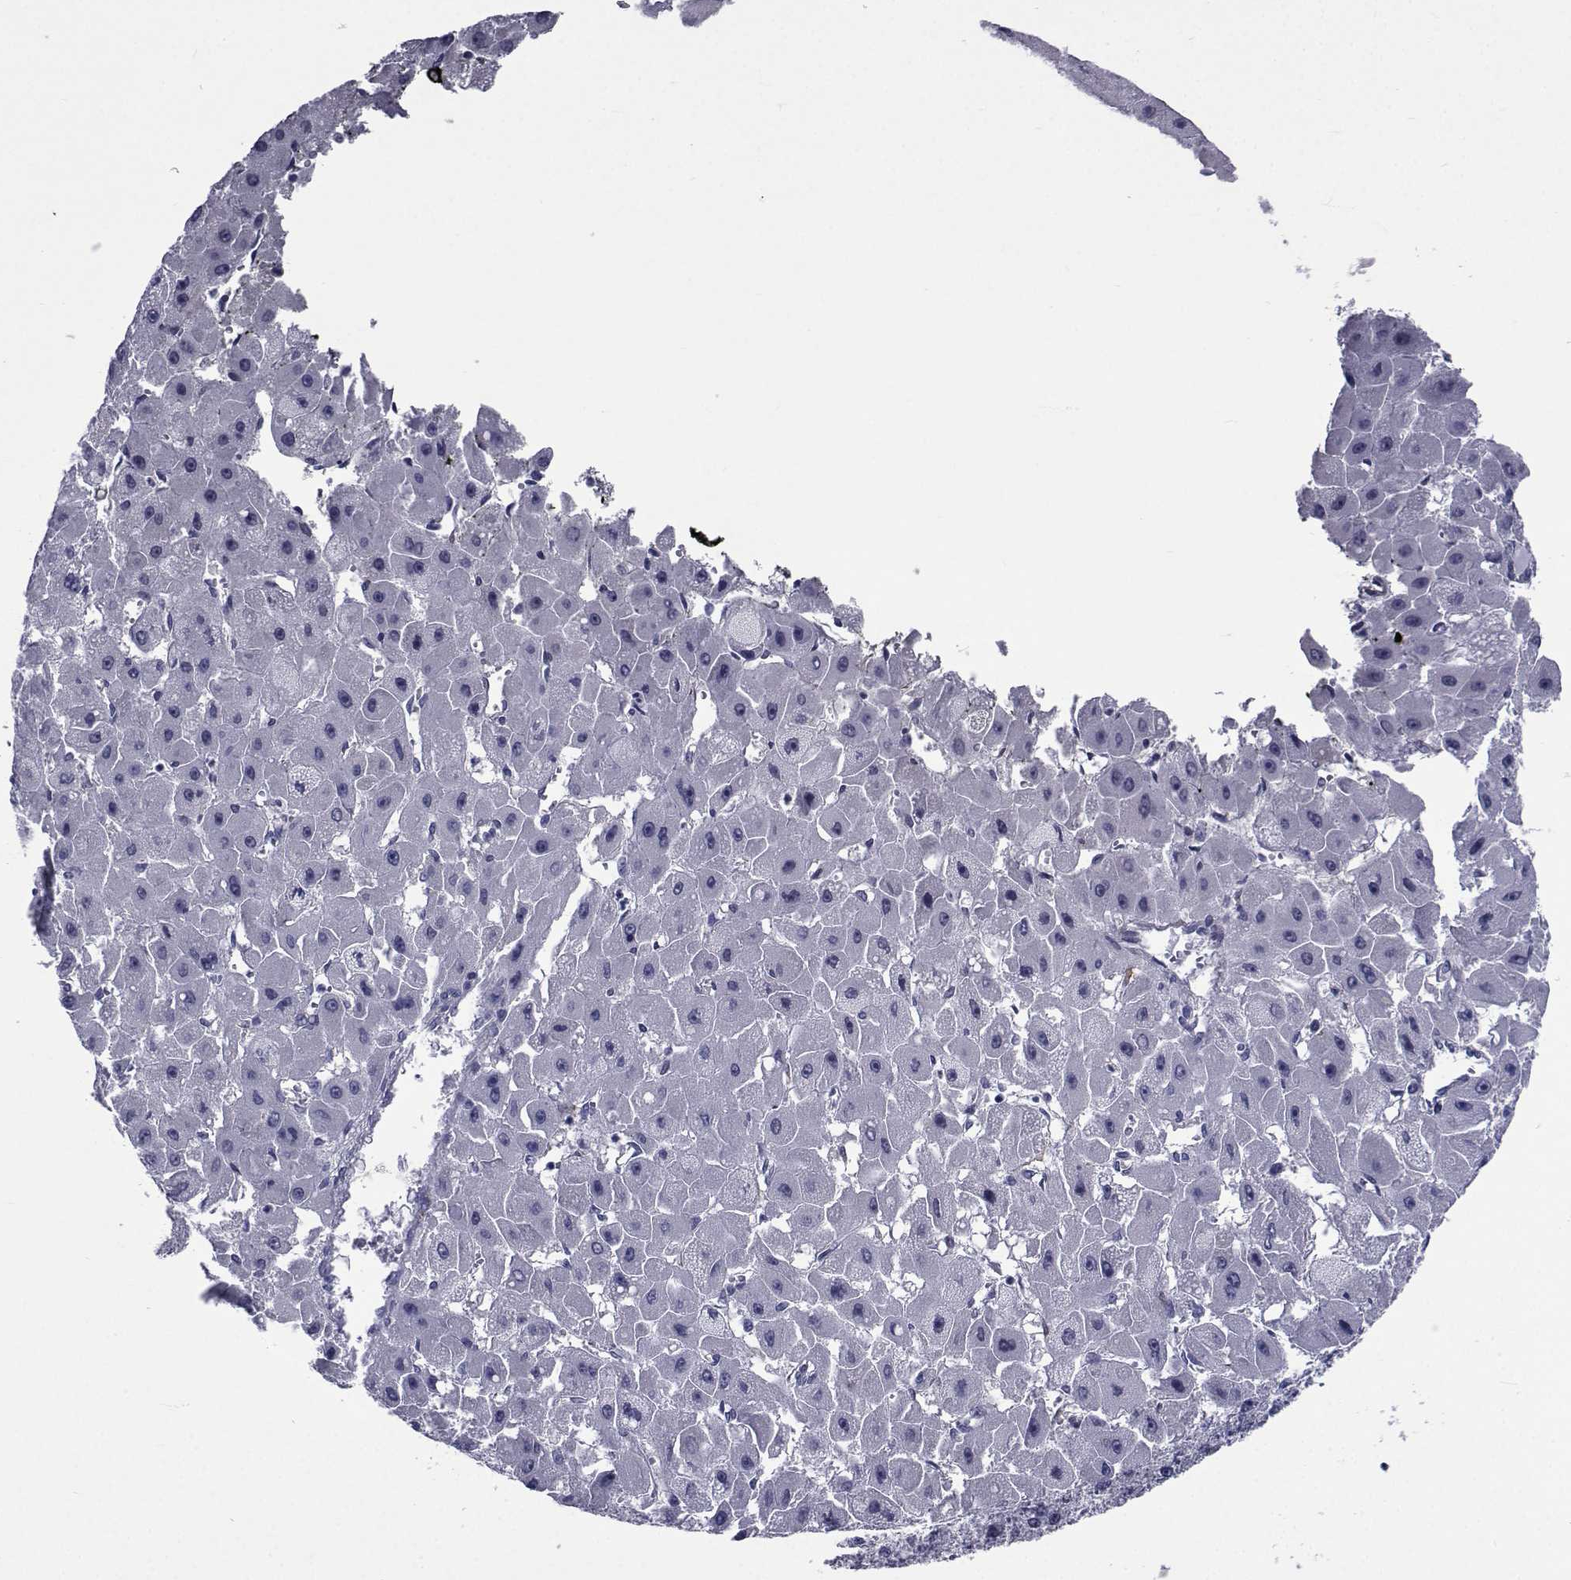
{"staining": {"intensity": "negative", "quantity": "none", "location": "none"}, "tissue": "liver cancer", "cell_type": "Tumor cells", "image_type": "cancer", "snomed": [{"axis": "morphology", "description": "Carcinoma, Hepatocellular, NOS"}, {"axis": "topography", "description": "Liver"}], "caption": "Human liver cancer stained for a protein using immunohistochemistry (IHC) demonstrates no staining in tumor cells.", "gene": "SEMA5B", "patient": {"sex": "female", "age": 25}}